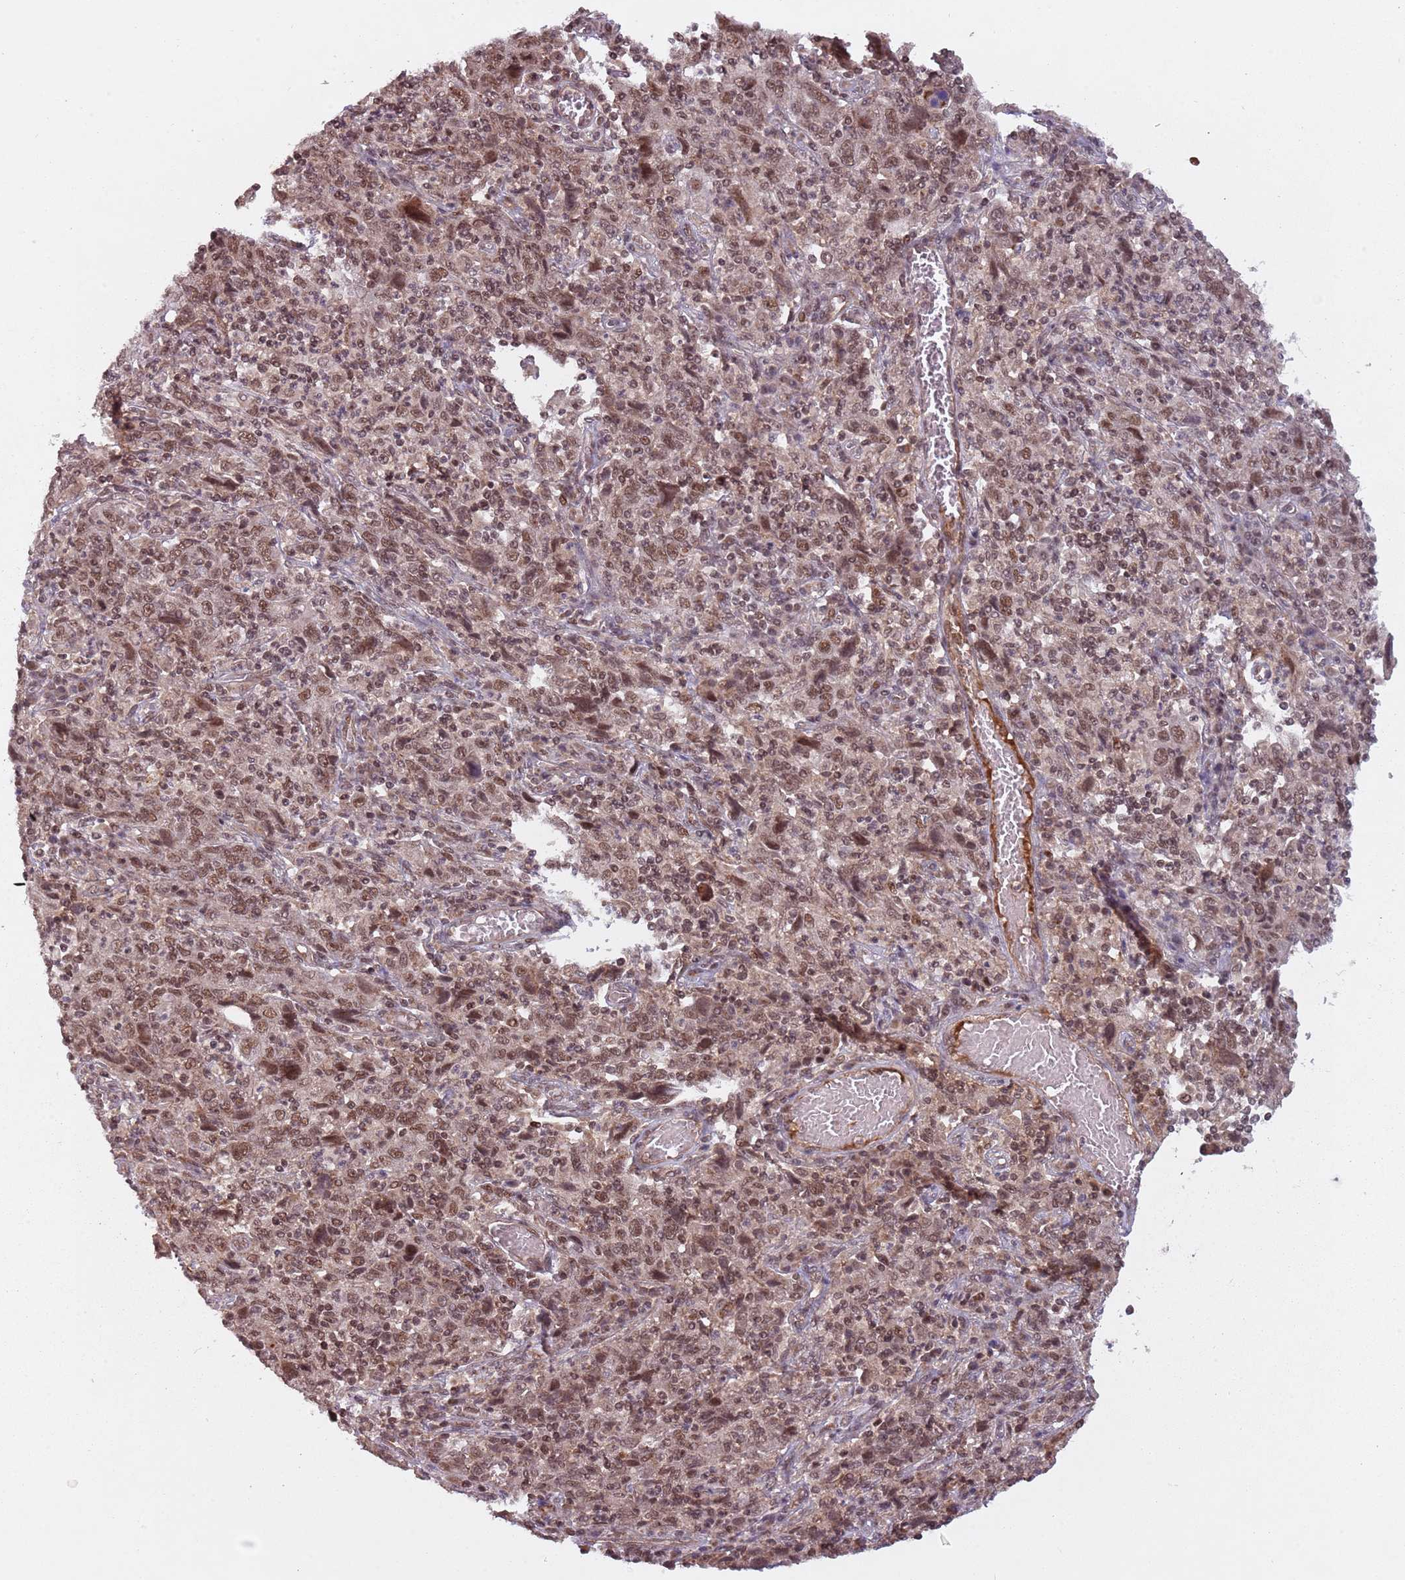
{"staining": {"intensity": "moderate", "quantity": ">75%", "location": "nuclear"}, "tissue": "cervical cancer", "cell_type": "Tumor cells", "image_type": "cancer", "snomed": [{"axis": "morphology", "description": "Squamous cell carcinoma, NOS"}, {"axis": "topography", "description": "Cervix"}], "caption": "A brown stain highlights moderate nuclear positivity of a protein in cervical cancer tumor cells.", "gene": "SUDS3", "patient": {"sex": "female", "age": 46}}